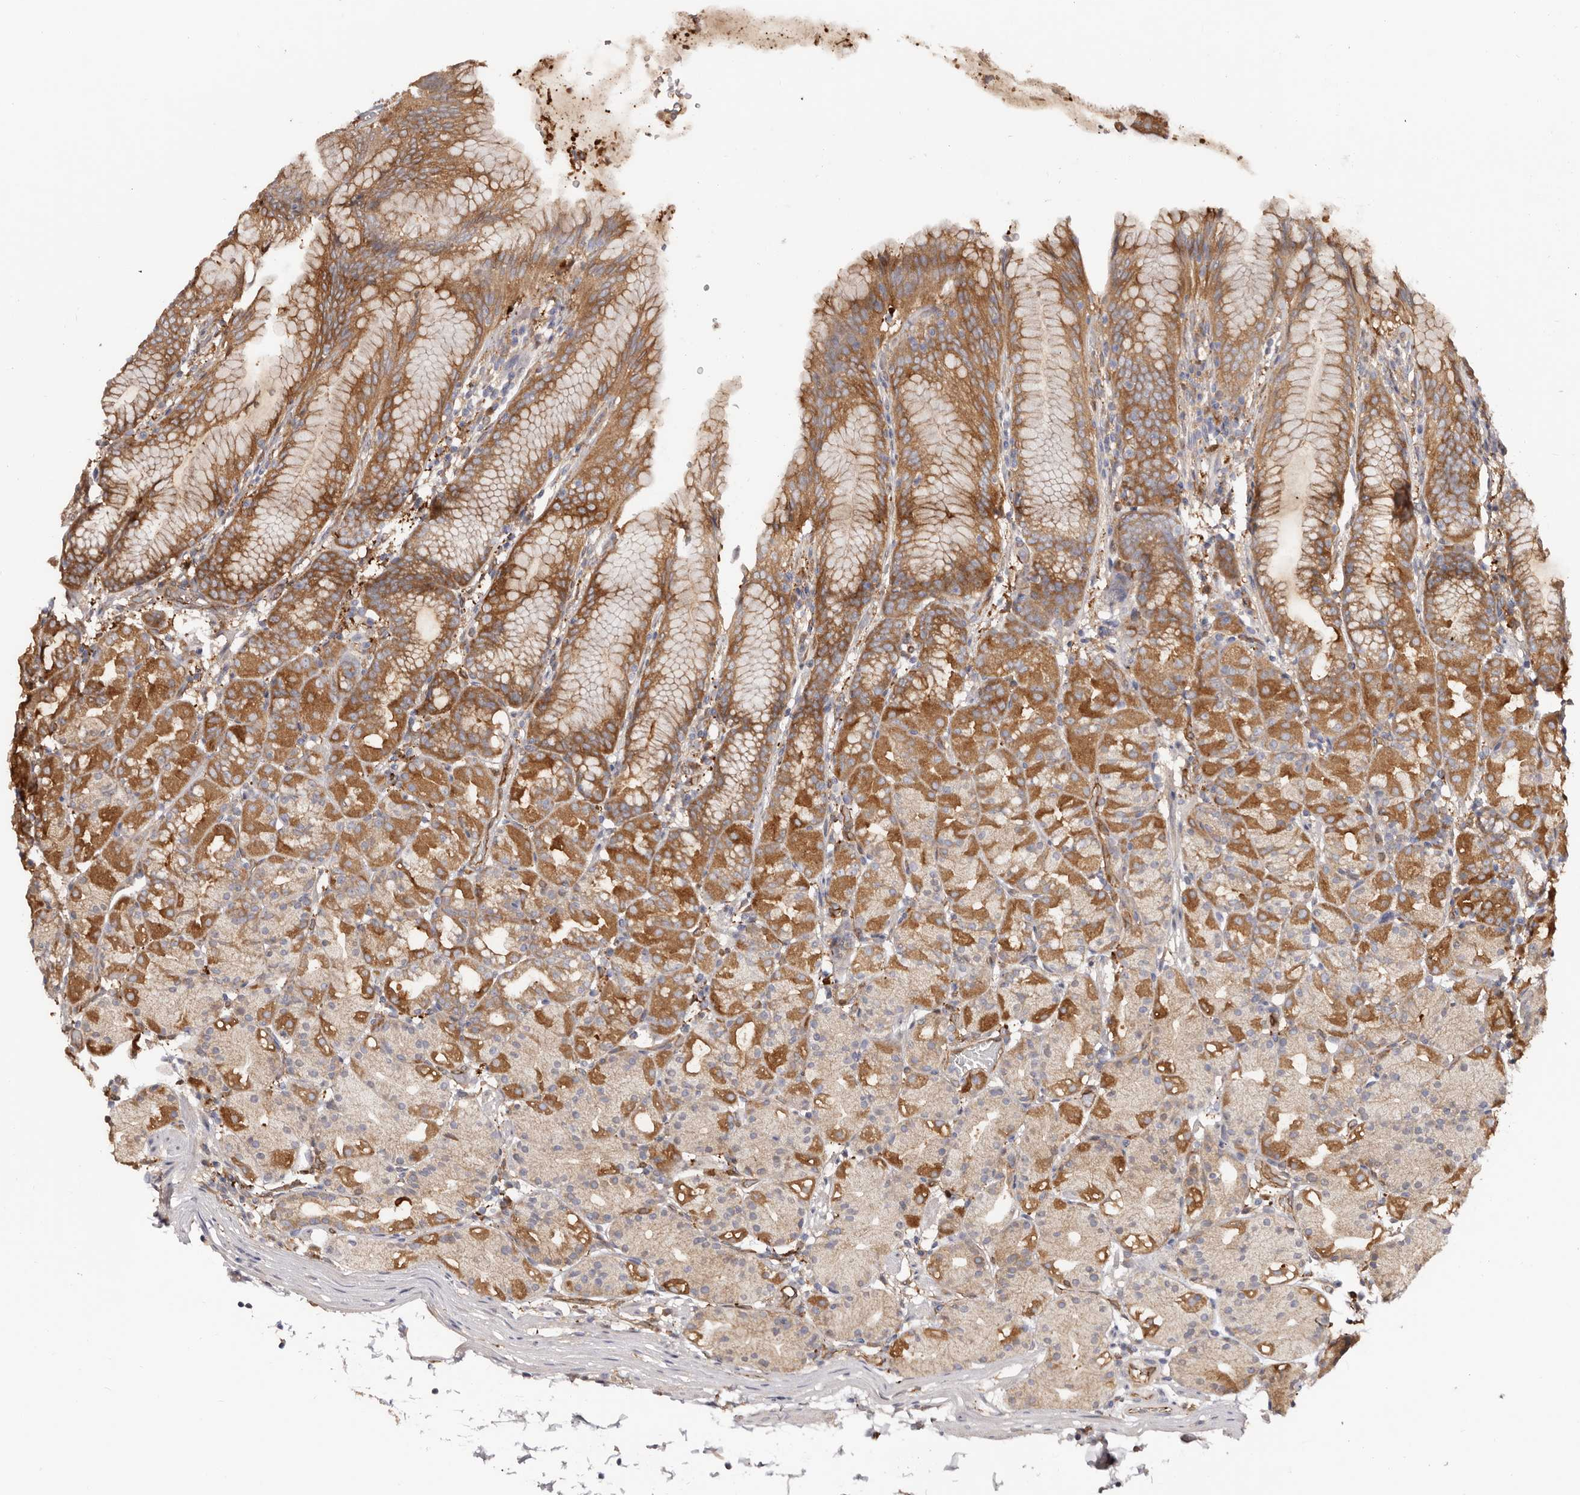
{"staining": {"intensity": "moderate", "quantity": ">75%", "location": "cytoplasmic/membranous"}, "tissue": "stomach", "cell_type": "Glandular cells", "image_type": "normal", "snomed": [{"axis": "morphology", "description": "Normal tissue, NOS"}, {"axis": "topography", "description": "Stomach, upper"}], "caption": "High-power microscopy captured an IHC photomicrograph of unremarkable stomach, revealing moderate cytoplasmic/membranous positivity in approximately >75% of glandular cells. (Stains: DAB in brown, nuclei in blue, Microscopy: brightfield microscopy at high magnification).", "gene": "LAP3", "patient": {"sex": "male", "age": 48}}